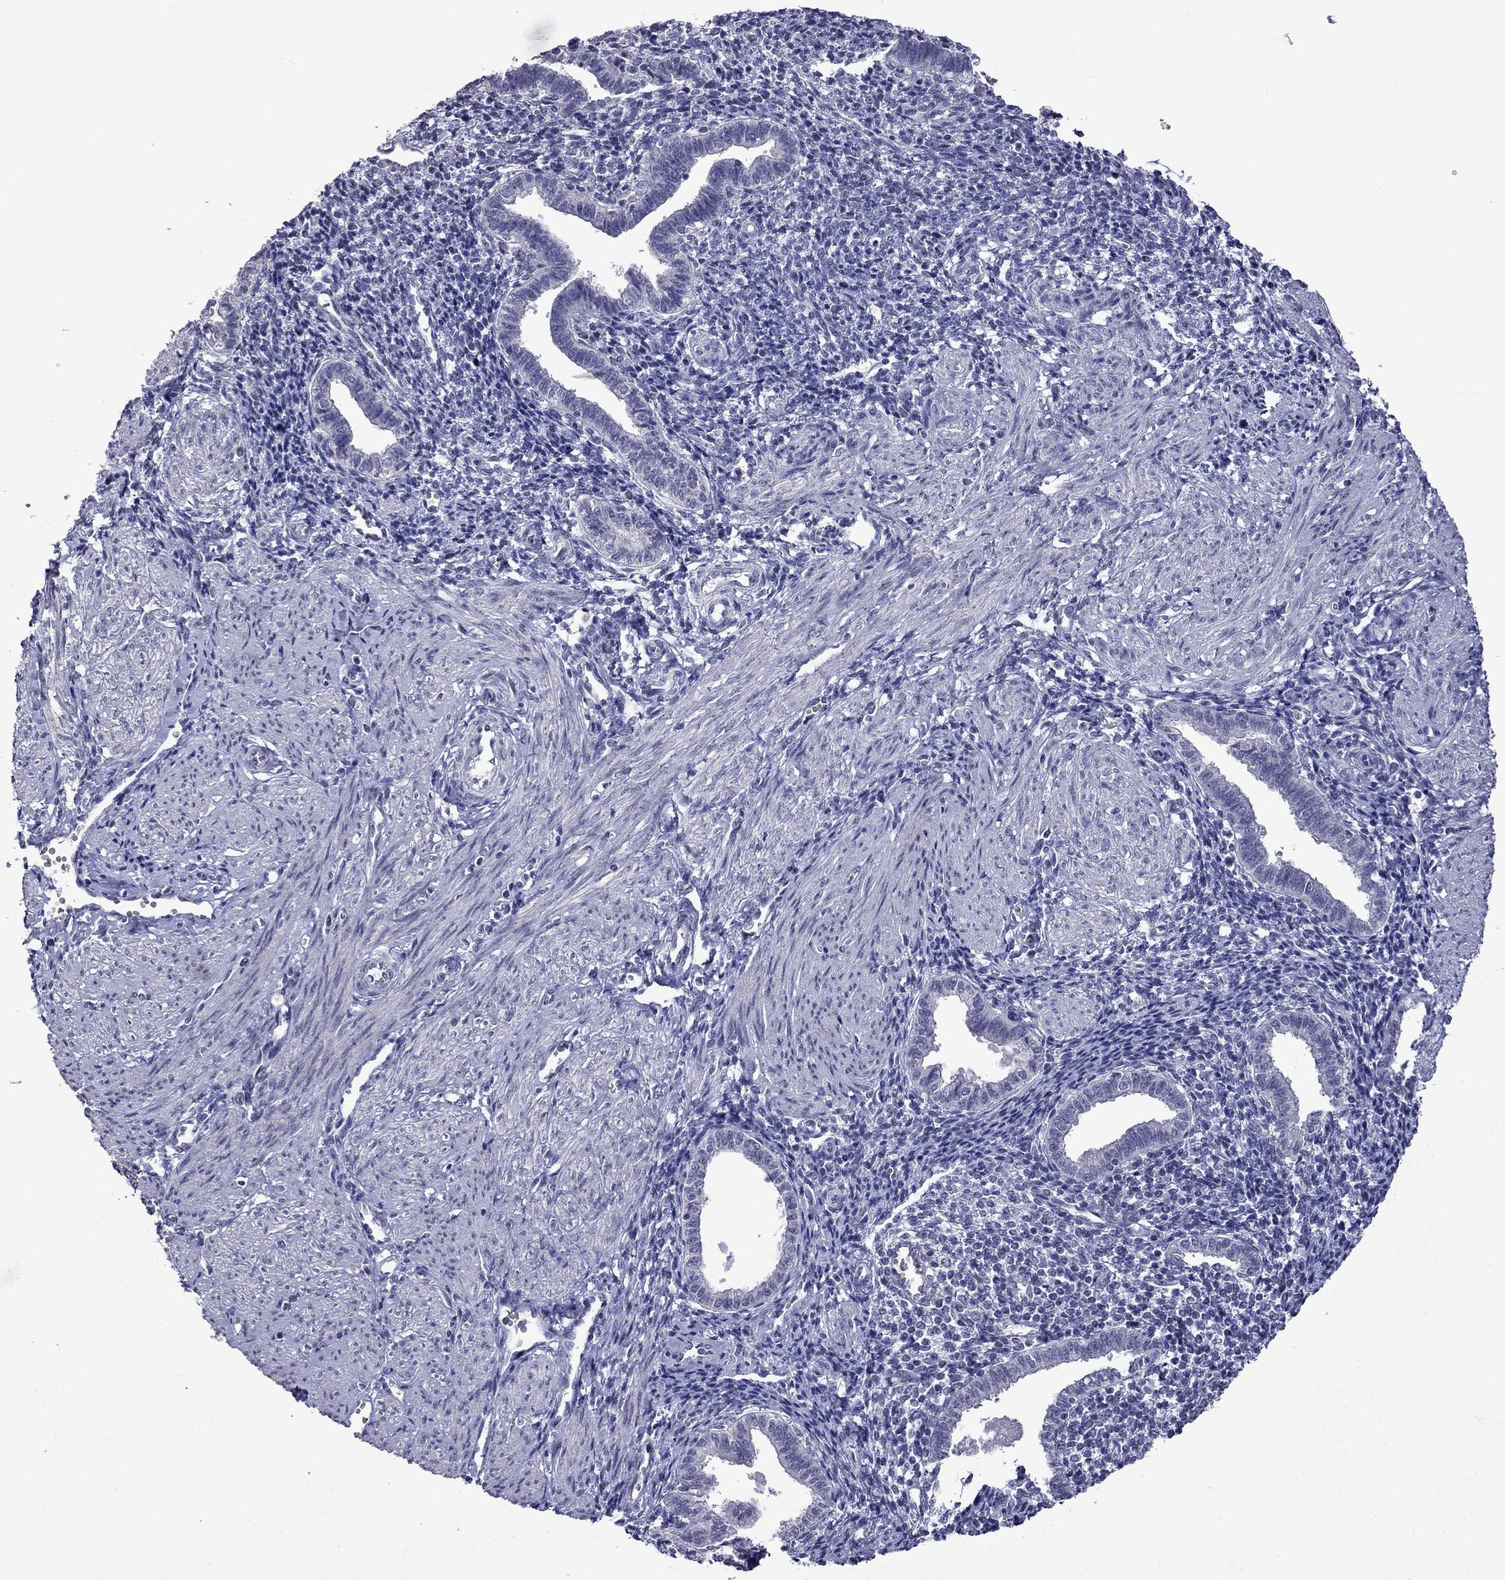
{"staining": {"intensity": "negative", "quantity": "none", "location": "none"}, "tissue": "endometrium", "cell_type": "Cells in endometrial stroma", "image_type": "normal", "snomed": [{"axis": "morphology", "description": "Normal tissue, NOS"}, {"axis": "topography", "description": "Endometrium"}], "caption": "Immunohistochemistry (IHC) image of unremarkable endometrium stained for a protein (brown), which shows no positivity in cells in endometrial stroma.", "gene": "STAR", "patient": {"sex": "female", "age": 37}}